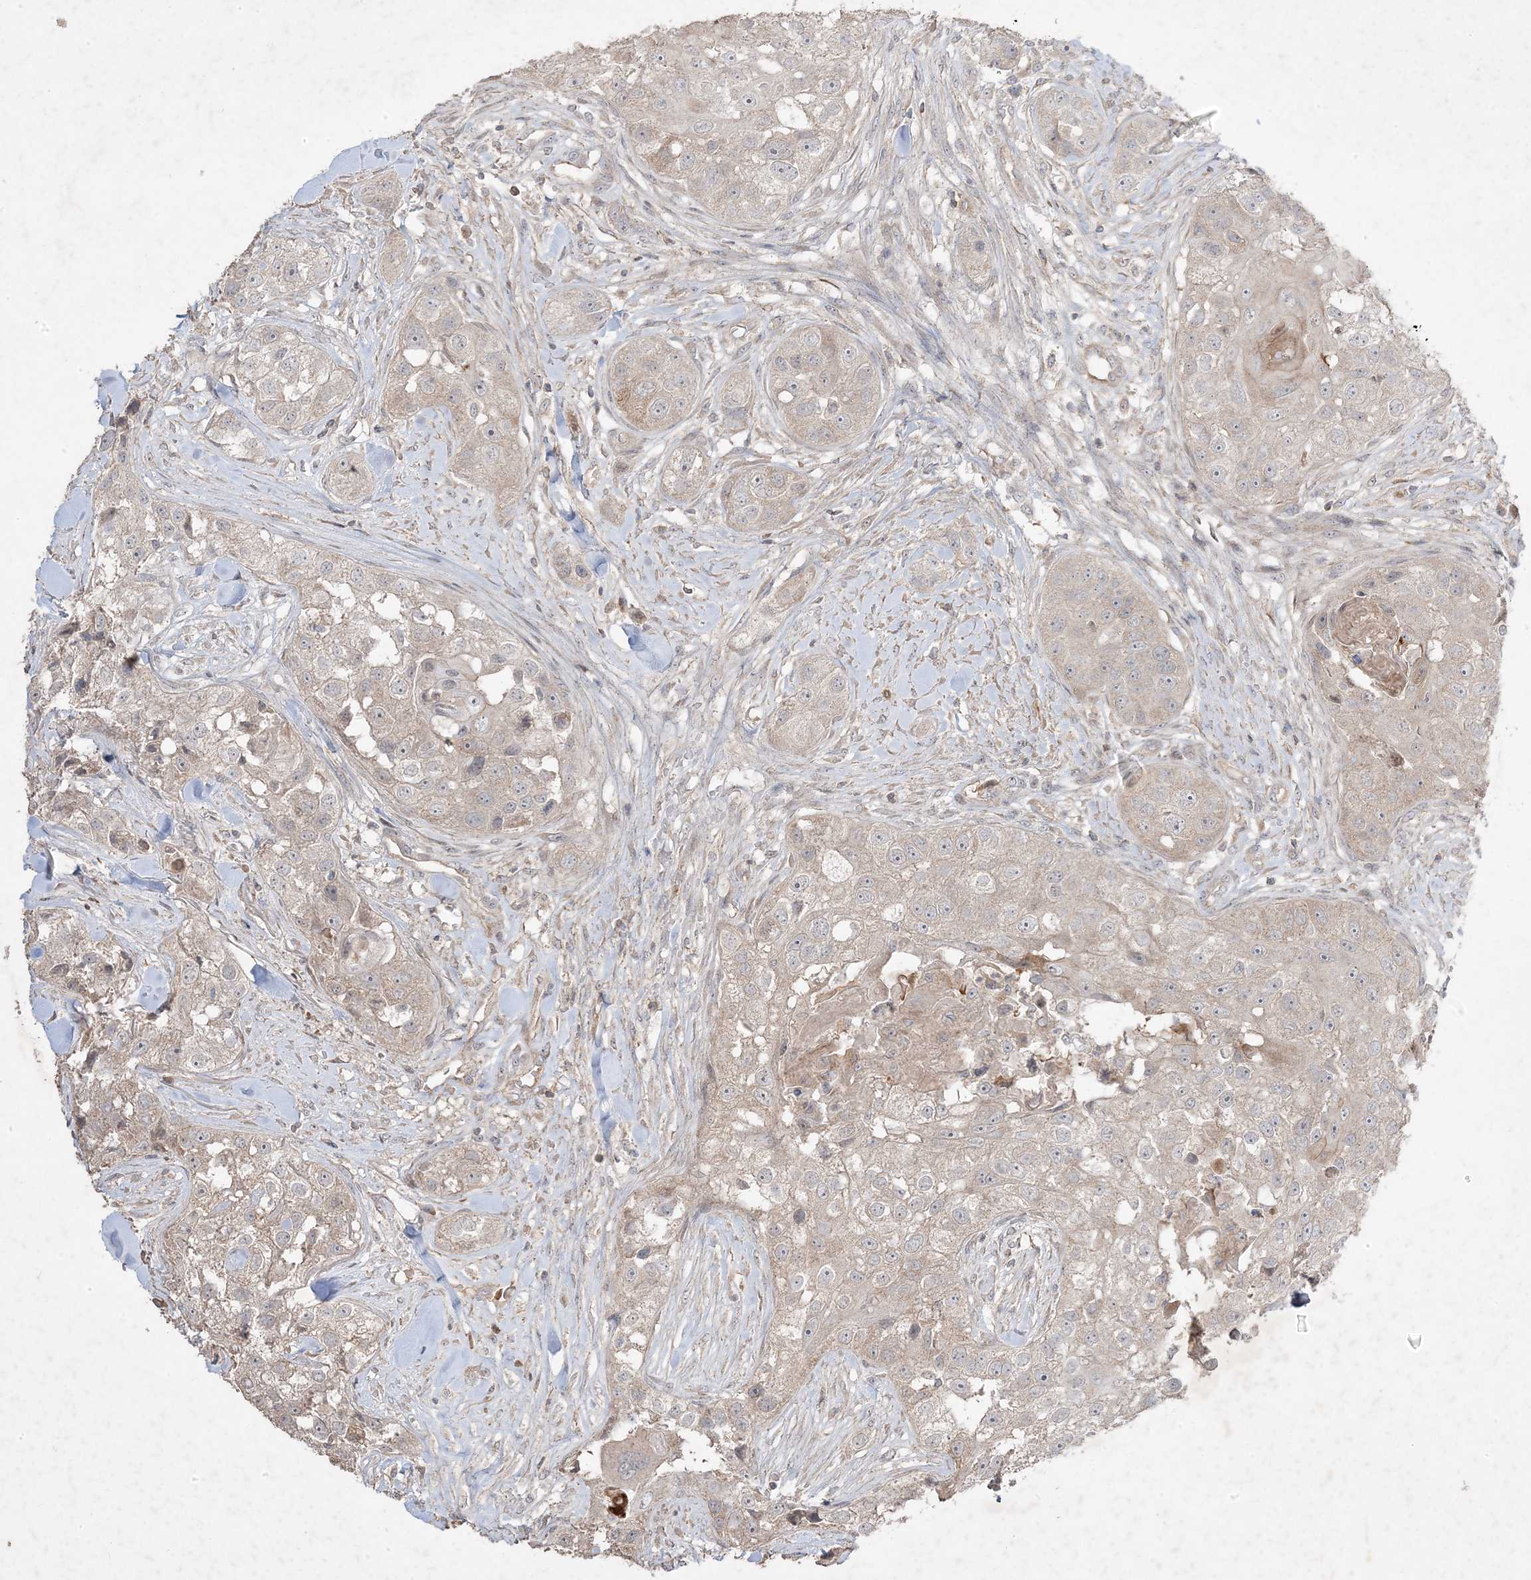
{"staining": {"intensity": "weak", "quantity": "<25%", "location": "cytoplasmic/membranous"}, "tissue": "head and neck cancer", "cell_type": "Tumor cells", "image_type": "cancer", "snomed": [{"axis": "morphology", "description": "Normal tissue, NOS"}, {"axis": "morphology", "description": "Squamous cell carcinoma, NOS"}, {"axis": "topography", "description": "Skeletal muscle"}, {"axis": "topography", "description": "Head-Neck"}], "caption": "An IHC image of head and neck cancer is shown. There is no staining in tumor cells of head and neck cancer.", "gene": "RGL4", "patient": {"sex": "male", "age": 51}}